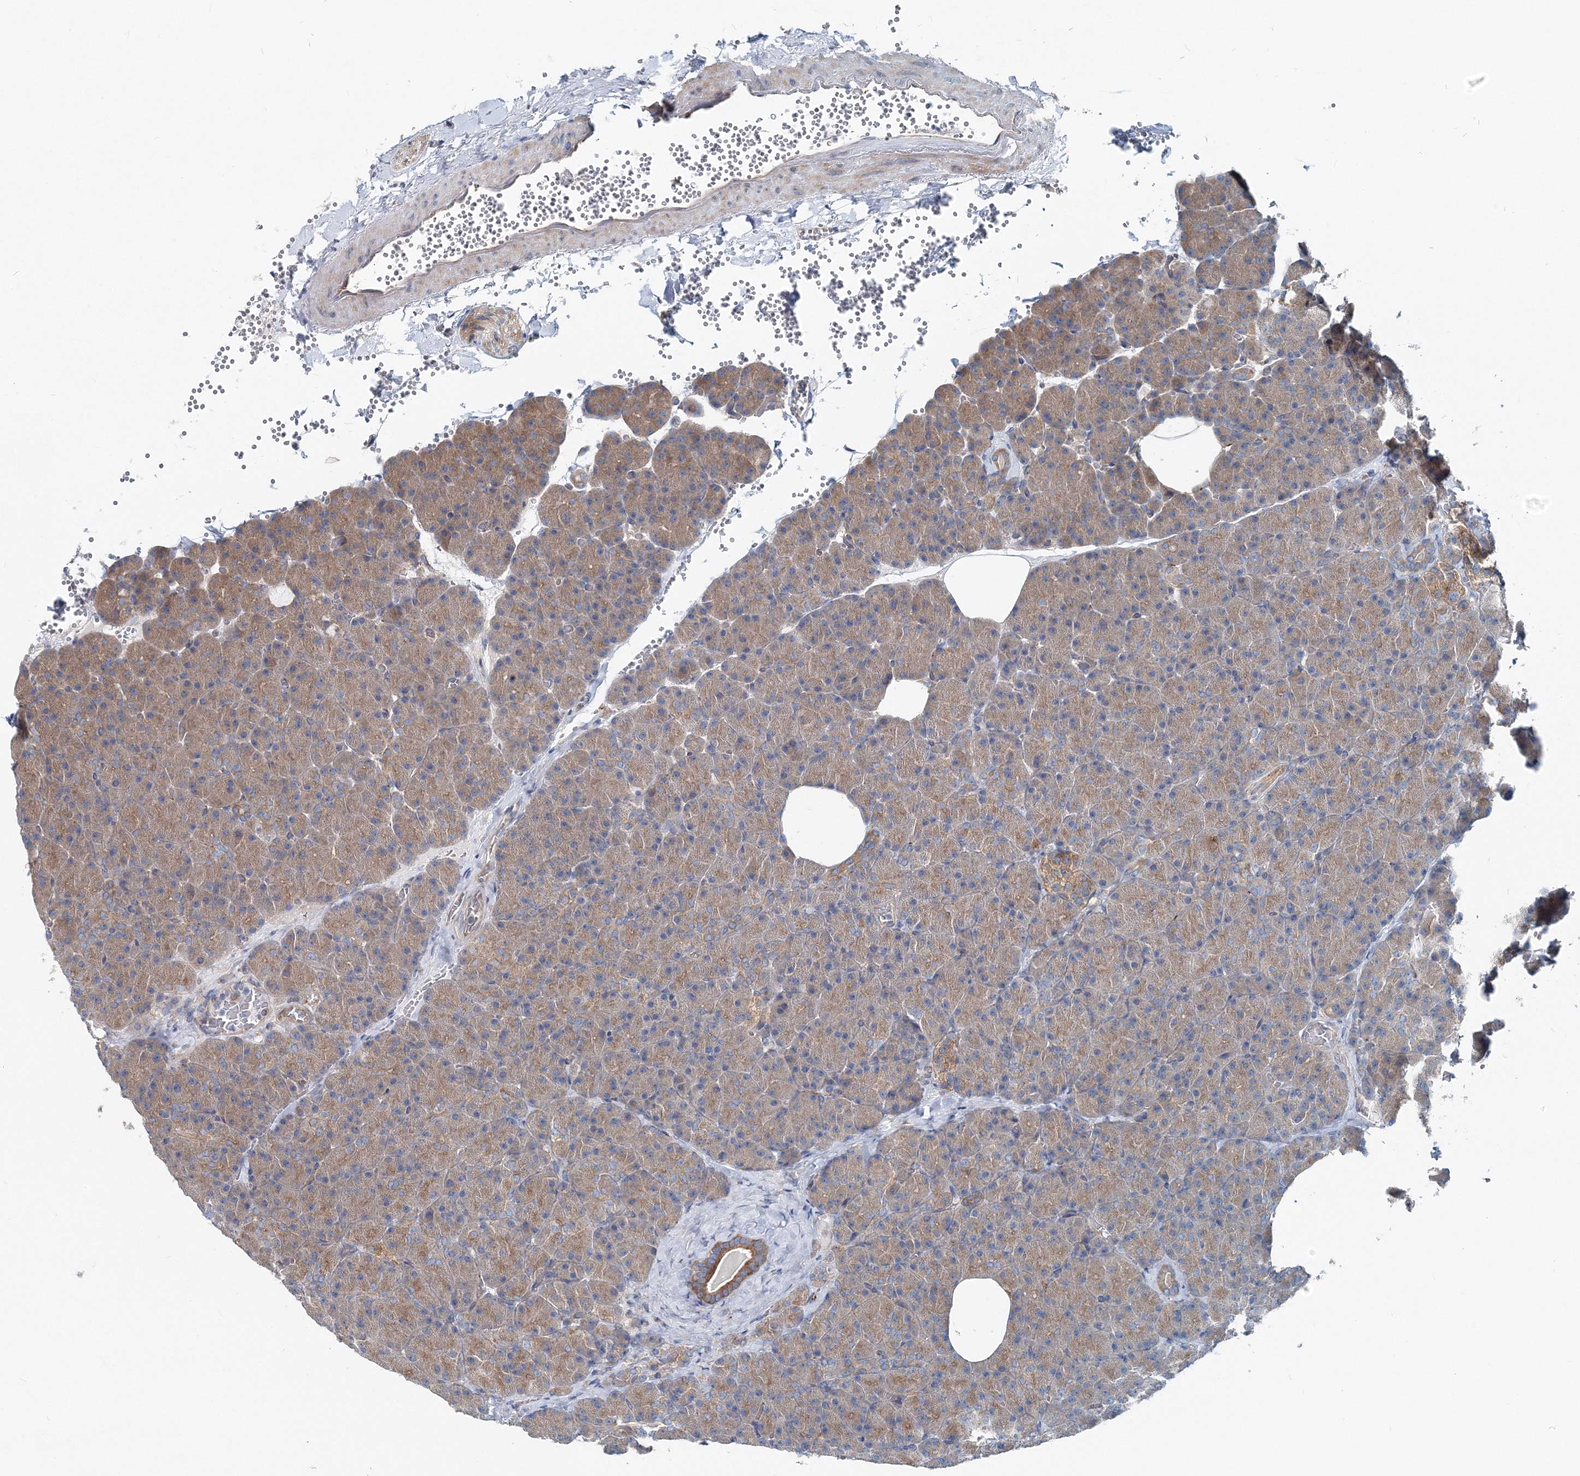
{"staining": {"intensity": "moderate", "quantity": ">75%", "location": "cytoplasmic/membranous"}, "tissue": "pancreas", "cell_type": "Exocrine glandular cells", "image_type": "normal", "snomed": [{"axis": "morphology", "description": "Normal tissue, NOS"}, {"axis": "morphology", "description": "Carcinoid, malignant, NOS"}, {"axis": "topography", "description": "Pancreas"}], "caption": "Immunohistochemical staining of unremarkable human pancreas displays medium levels of moderate cytoplasmic/membranous positivity in approximately >75% of exocrine glandular cells. (Stains: DAB (3,3'-diaminobenzidine) in brown, nuclei in blue, Microscopy: brightfield microscopy at high magnification).", "gene": "MPHOSPH9", "patient": {"sex": "female", "age": 35}}